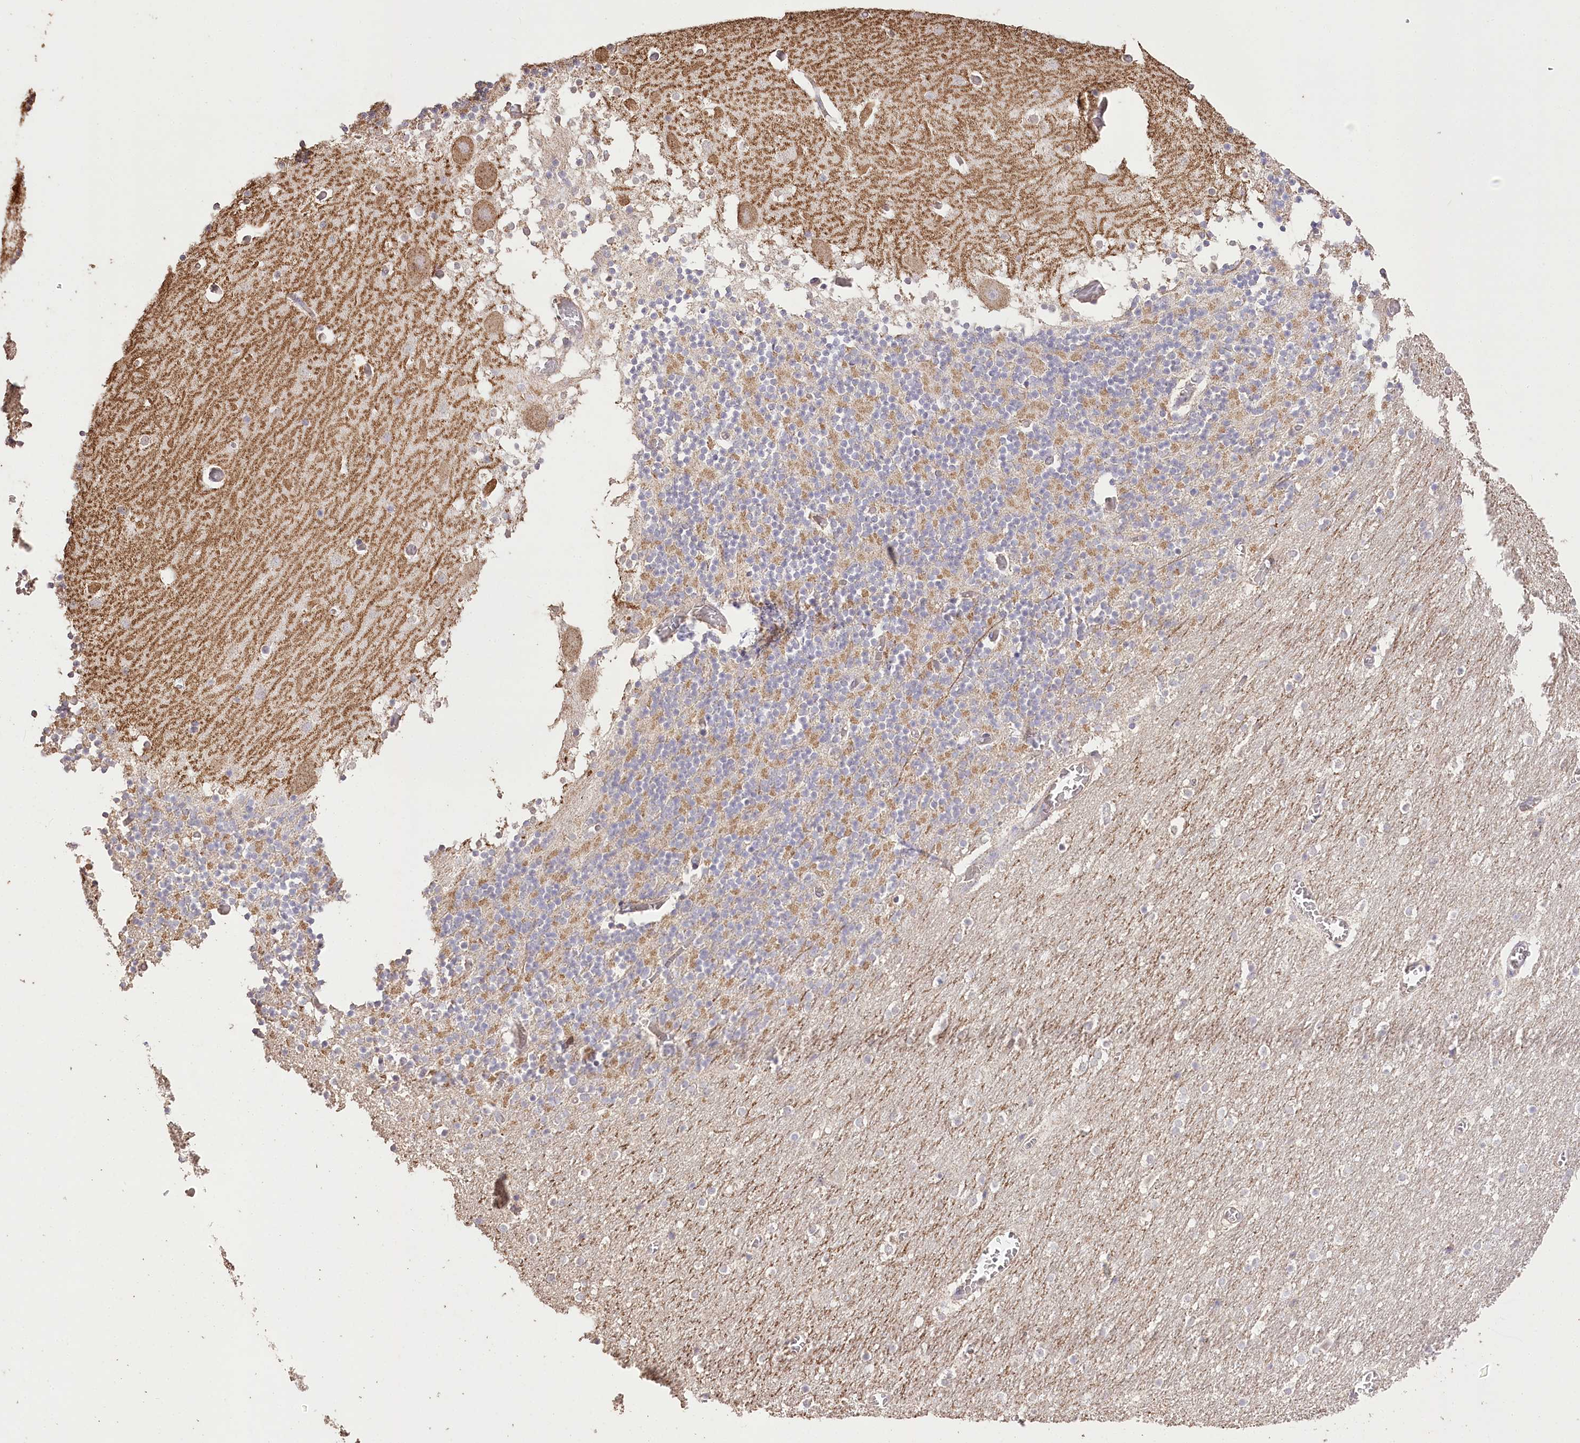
{"staining": {"intensity": "moderate", "quantity": "25%-75%", "location": "cytoplasmic/membranous"}, "tissue": "cerebellum", "cell_type": "Cells in granular layer", "image_type": "normal", "snomed": [{"axis": "morphology", "description": "Normal tissue, NOS"}, {"axis": "topography", "description": "Cerebellum"}], "caption": "Cells in granular layer show medium levels of moderate cytoplasmic/membranous expression in about 25%-75% of cells in benign cerebellum.", "gene": "IREB2", "patient": {"sex": "female", "age": 28}}